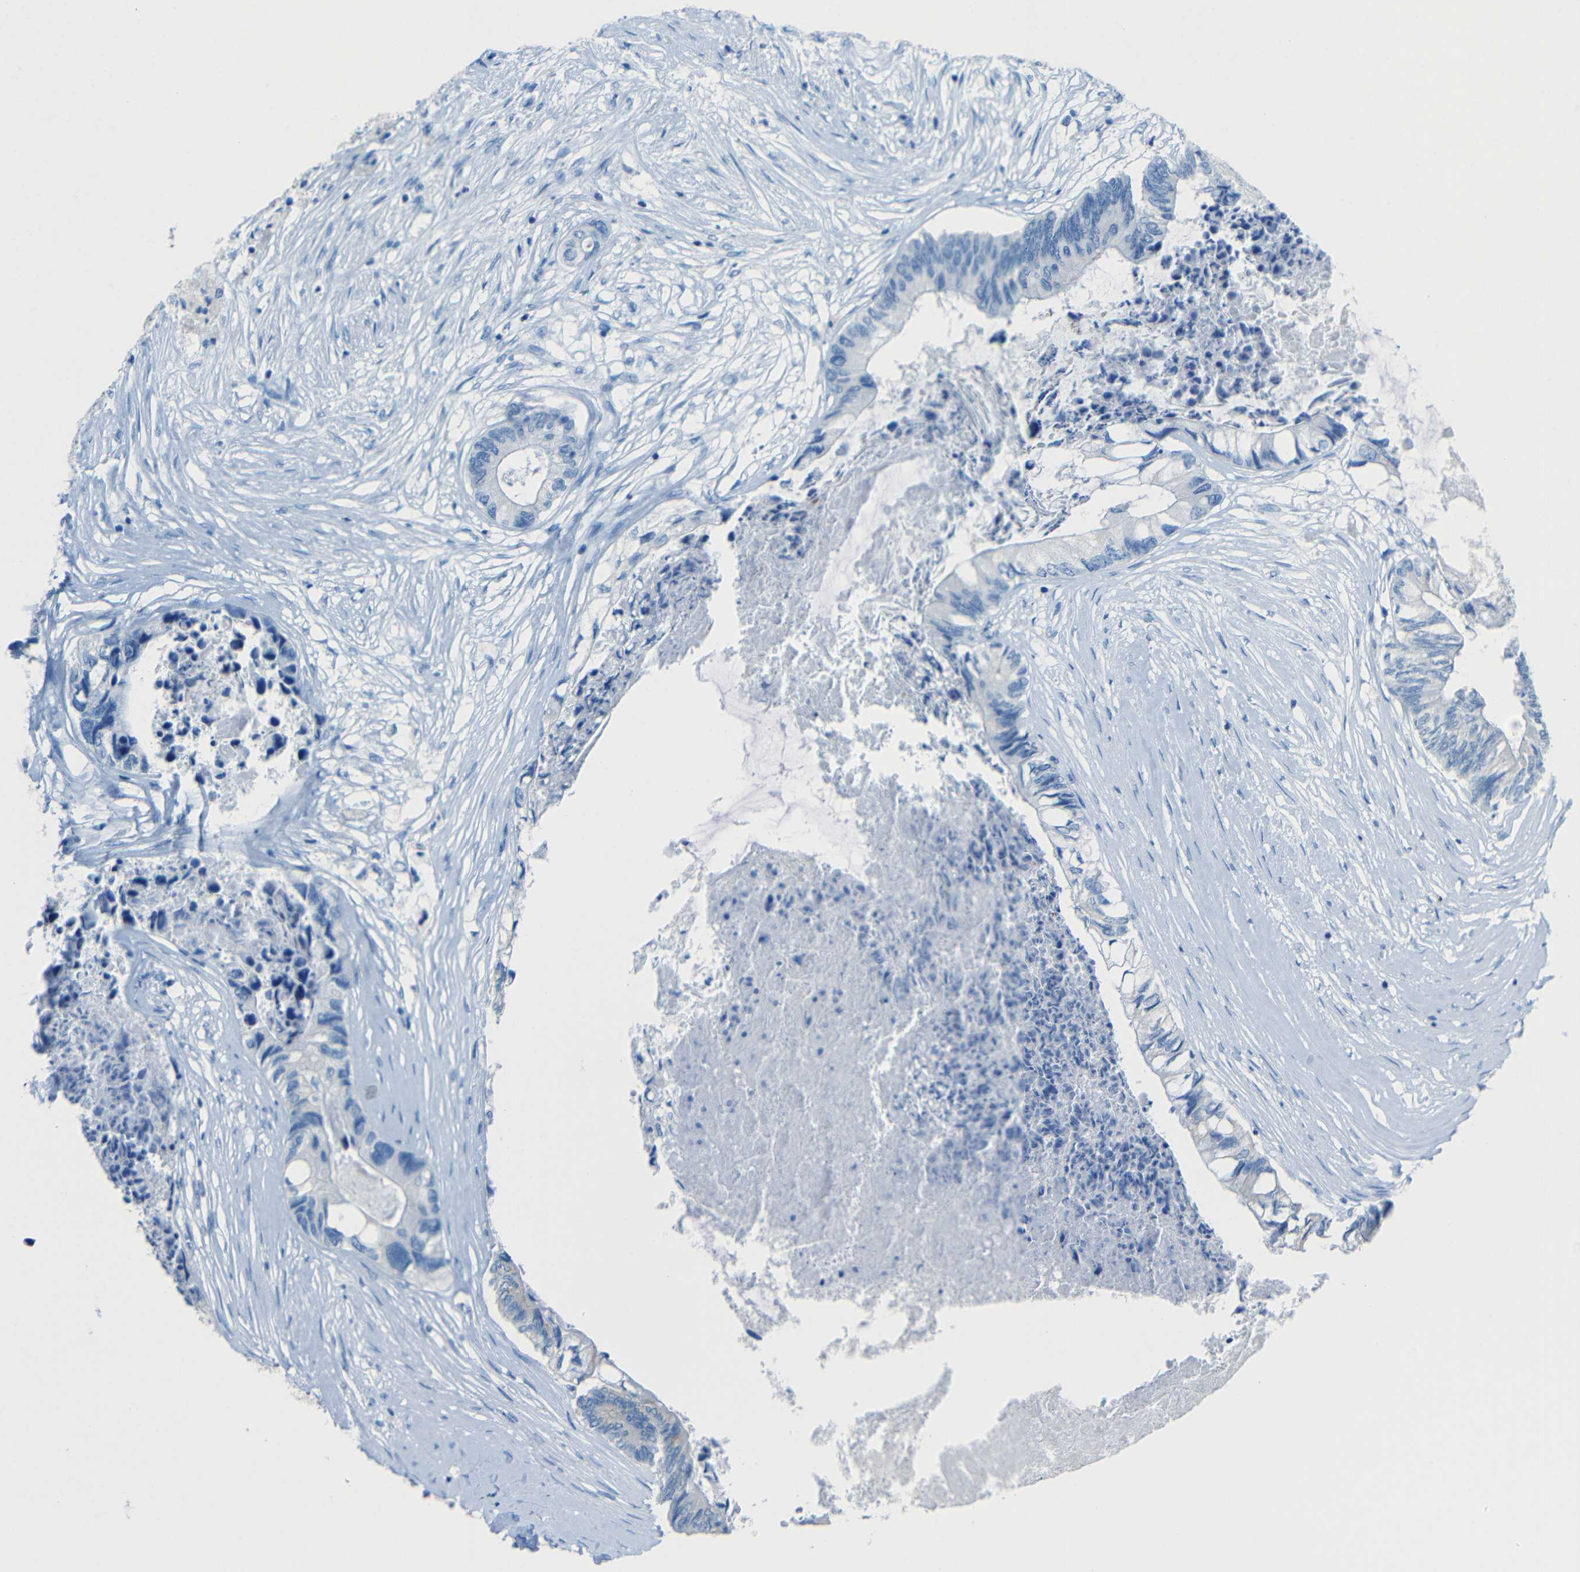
{"staining": {"intensity": "negative", "quantity": "none", "location": "none"}, "tissue": "colorectal cancer", "cell_type": "Tumor cells", "image_type": "cancer", "snomed": [{"axis": "morphology", "description": "Adenocarcinoma, NOS"}, {"axis": "topography", "description": "Rectum"}], "caption": "This is an immunohistochemistry (IHC) image of colorectal adenocarcinoma. There is no positivity in tumor cells.", "gene": "TUBB4B", "patient": {"sex": "male", "age": 63}}